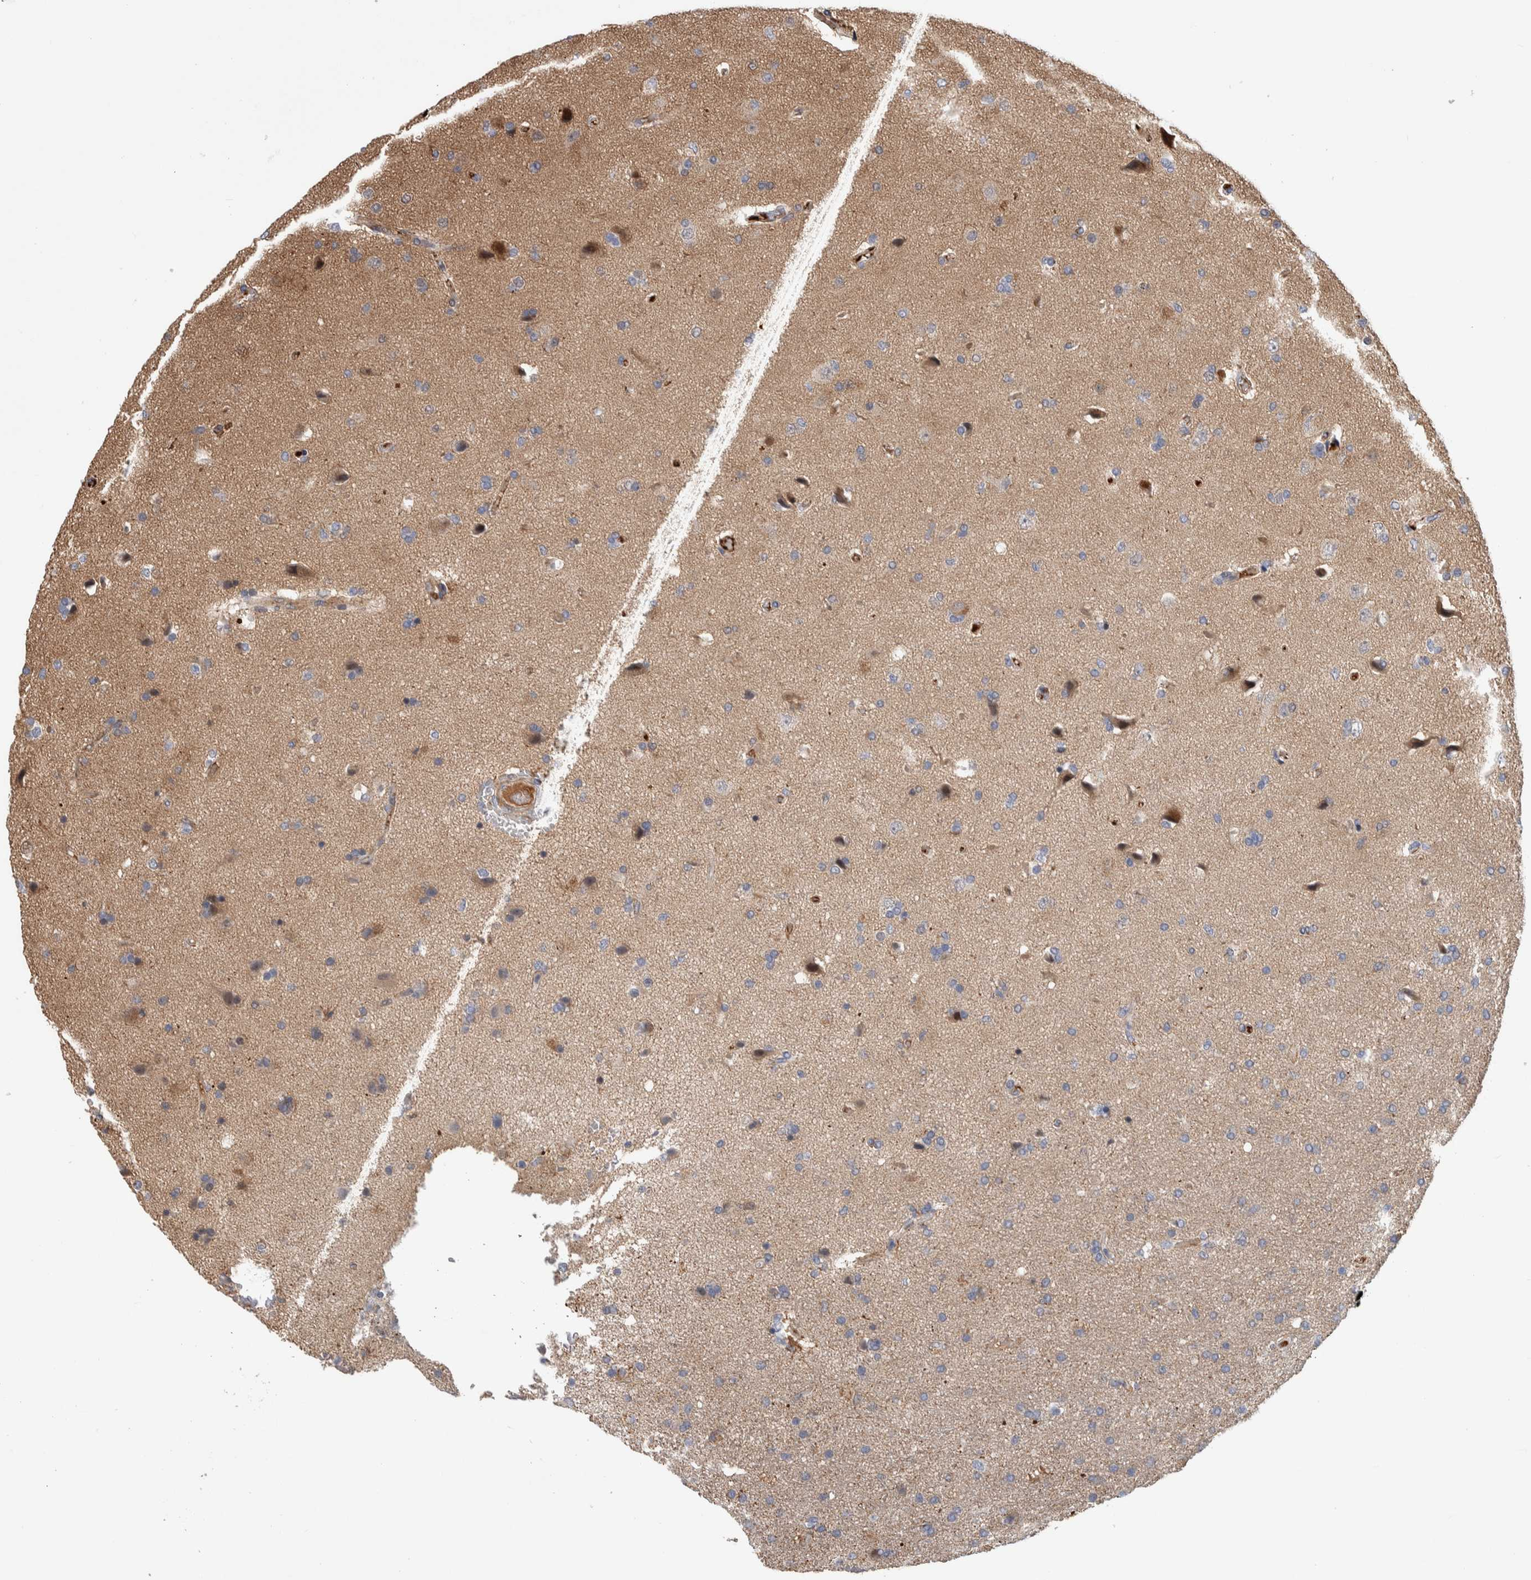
{"staining": {"intensity": "weak", "quantity": "<25%", "location": "cytoplasmic/membranous"}, "tissue": "glioma", "cell_type": "Tumor cells", "image_type": "cancer", "snomed": [{"axis": "morphology", "description": "Glioma, malignant, High grade"}, {"axis": "topography", "description": "Brain"}], "caption": "Immunohistochemical staining of glioma displays no significant staining in tumor cells.", "gene": "PSMG3", "patient": {"sex": "male", "age": 72}}